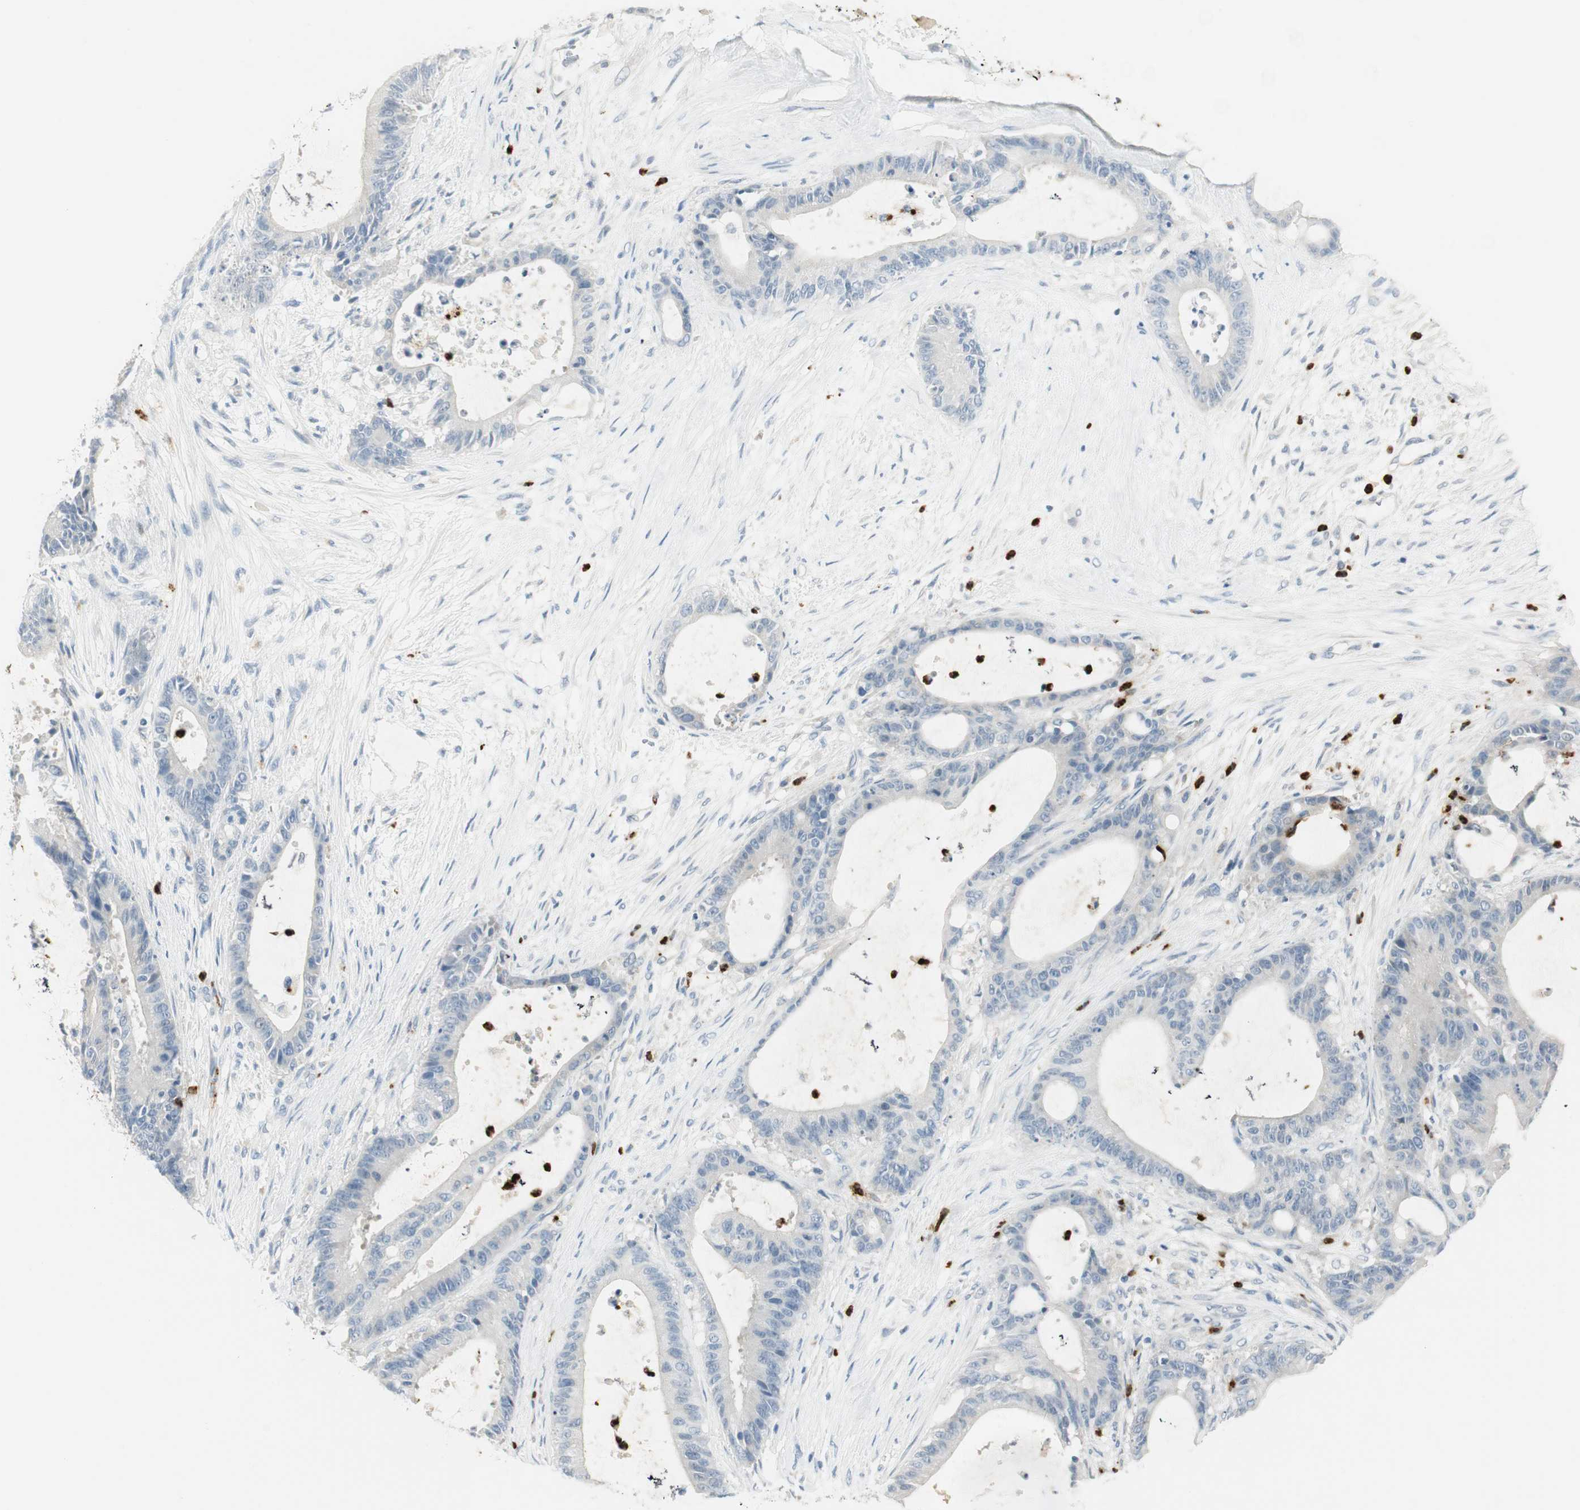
{"staining": {"intensity": "negative", "quantity": "none", "location": "none"}, "tissue": "liver cancer", "cell_type": "Tumor cells", "image_type": "cancer", "snomed": [{"axis": "morphology", "description": "Cholangiocarcinoma"}, {"axis": "topography", "description": "Liver"}], "caption": "This is an immunohistochemistry (IHC) image of liver cancer. There is no staining in tumor cells.", "gene": "PRTN3", "patient": {"sex": "female", "age": 73}}